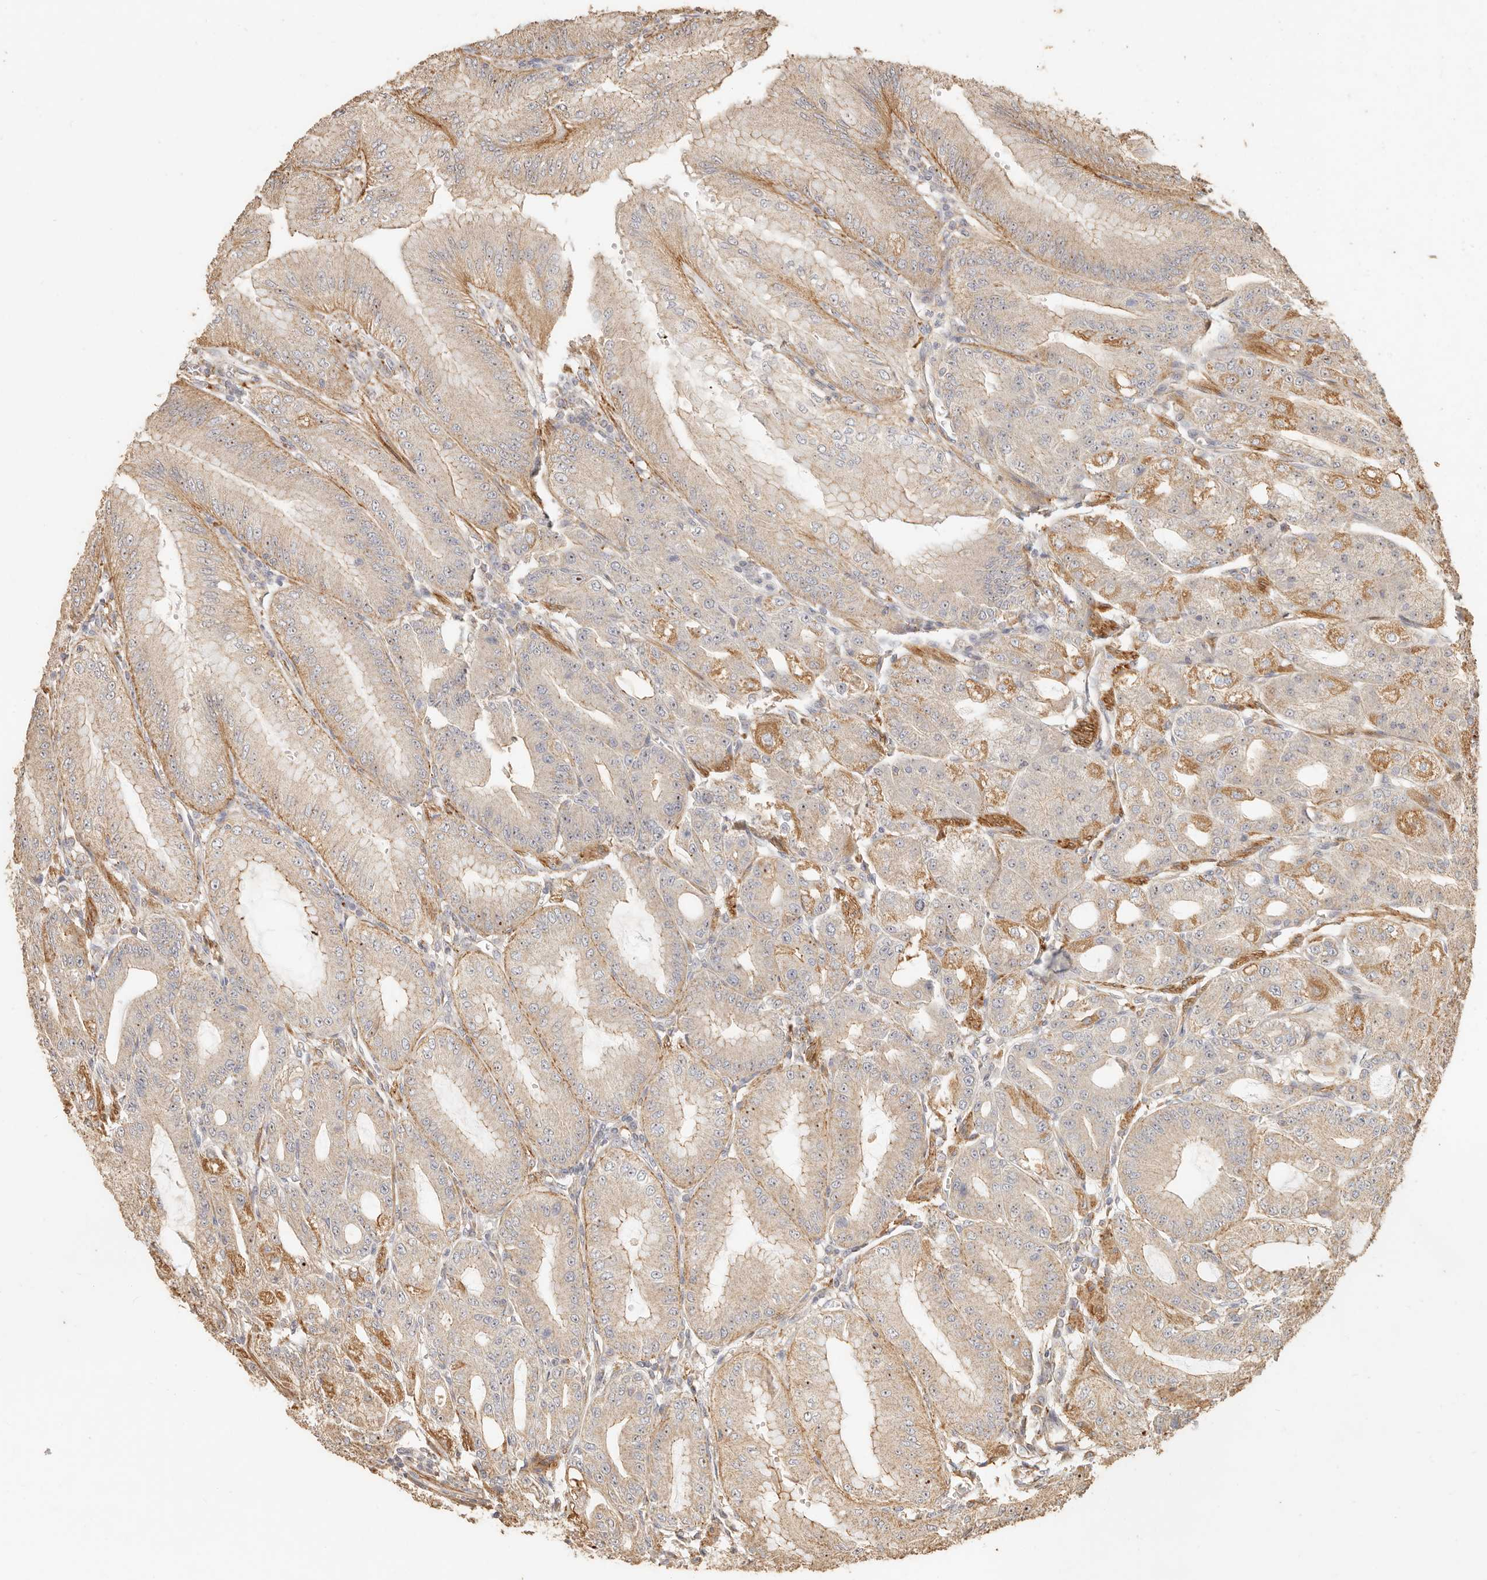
{"staining": {"intensity": "moderate", "quantity": "25%-75%", "location": "cytoplasmic/membranous"}, "tissue": "stomach", "cell_type": "Glandular cells", "image_type": "normal", "snomed": [{"axis": "morphology", "description": "Normal tissue, NOS"}, {"axis": "topography", "description": "Stomach, lower"}], "caption": "Stomach stained with a brown dye displays moderate cytoplasmic/membranous positive positivity in approximately 25%-75% of glandular cells.", "gene": "PTPN22", "patient": {"sex": "male", "age": 71}}